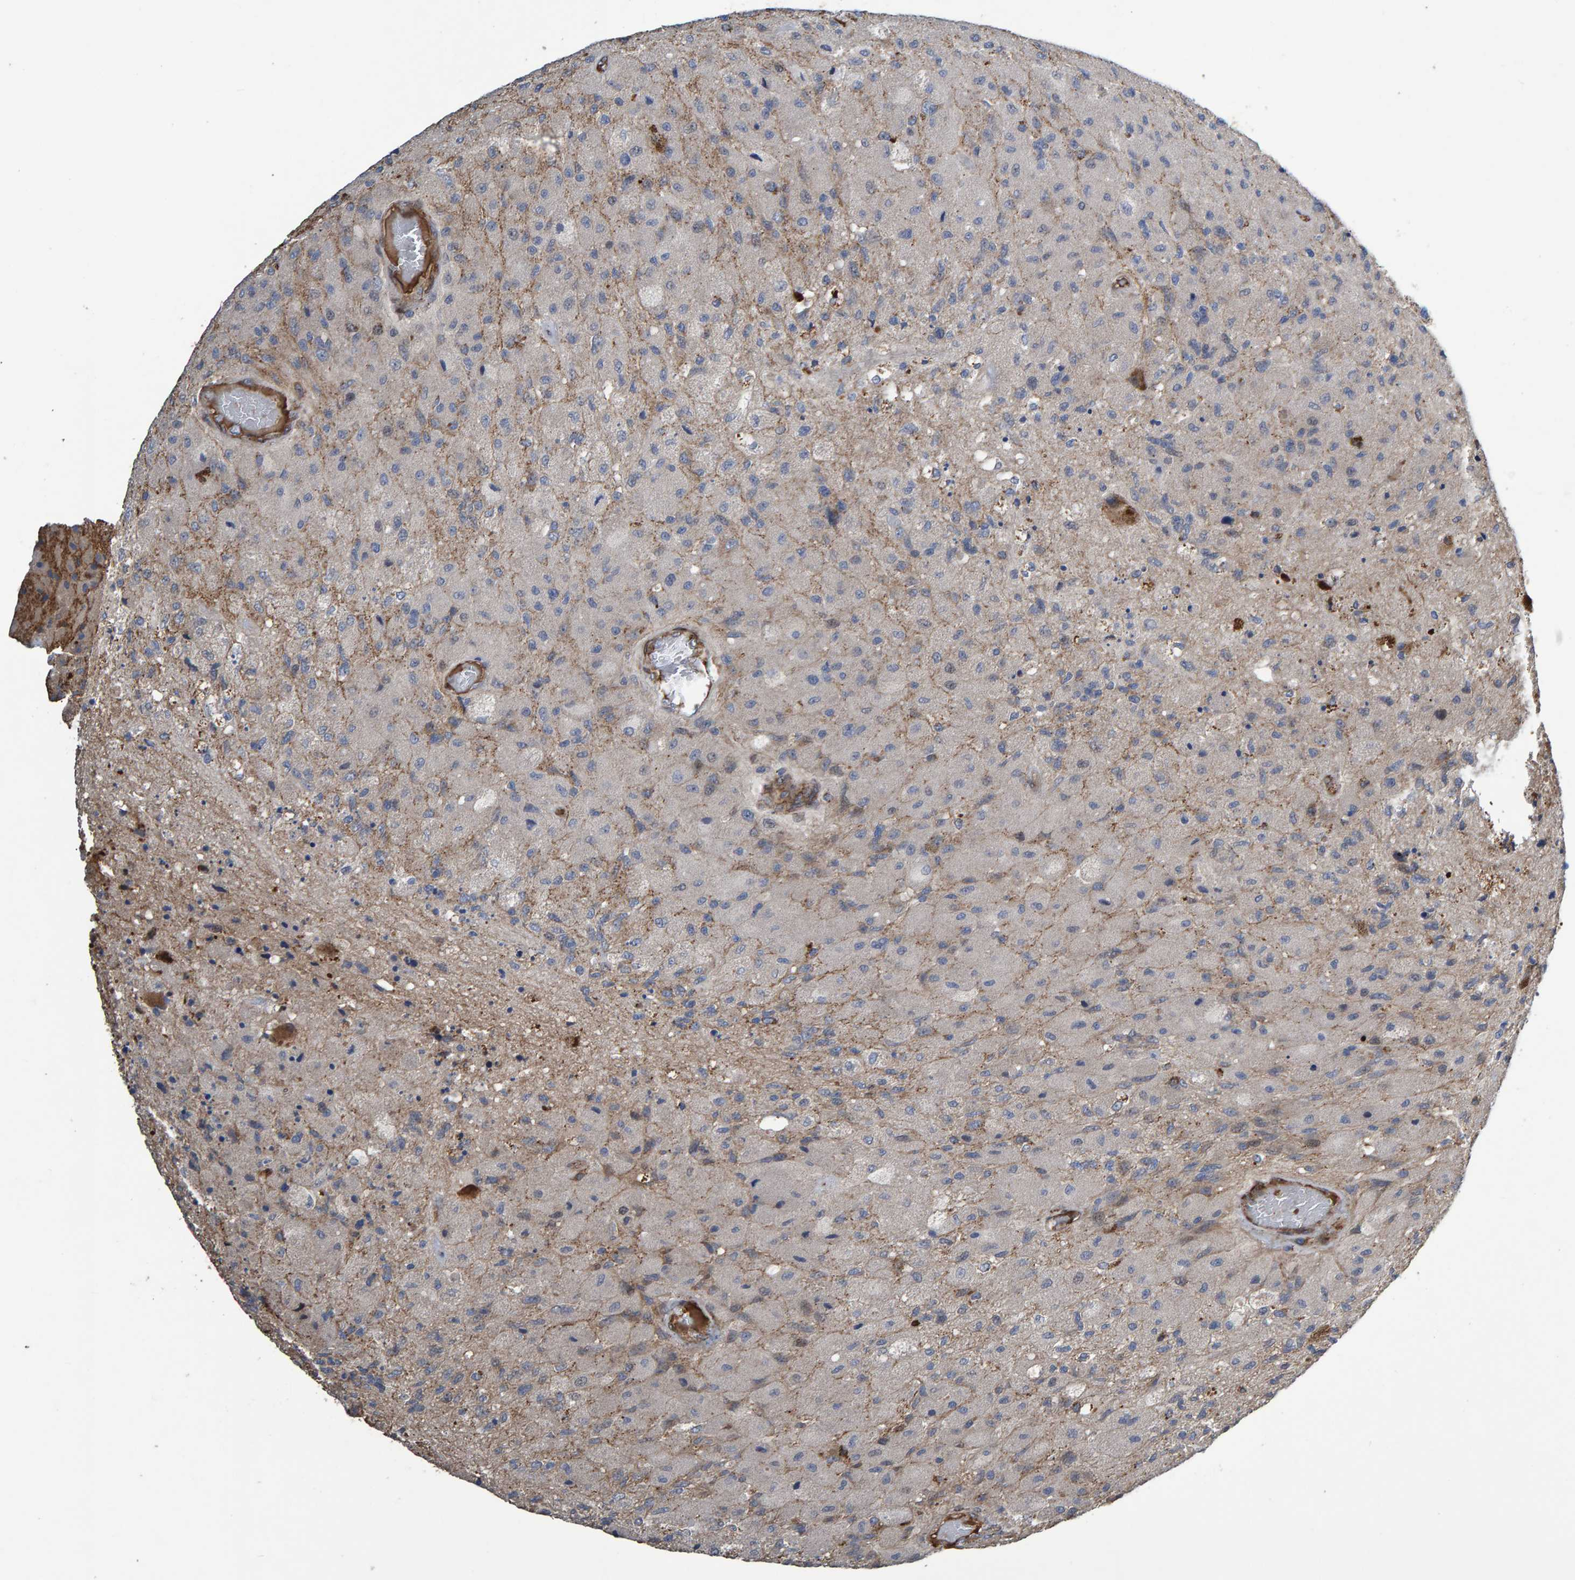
{"staining": {"intensity": "negative", "quantity": "none", "location": "none"}, "tissue": "glioma", "cell_type": "Tumor cells", "image_type": "cancer", "snomed": [{"axis": "morphology", "description": "Normal tissue, NOS"}, {"axis": "morphology", "description": "Glioma, malignant, High grade"}, {"axis": "topography", "description": "Cerebral cortex"}], "caption": "Human high-grade glioma (malignant) stained for a protein using IHC exhibits no positivity in tumor cells.", "gene": "SLIT2", "patient": {"sex": "male", "age": 77}}